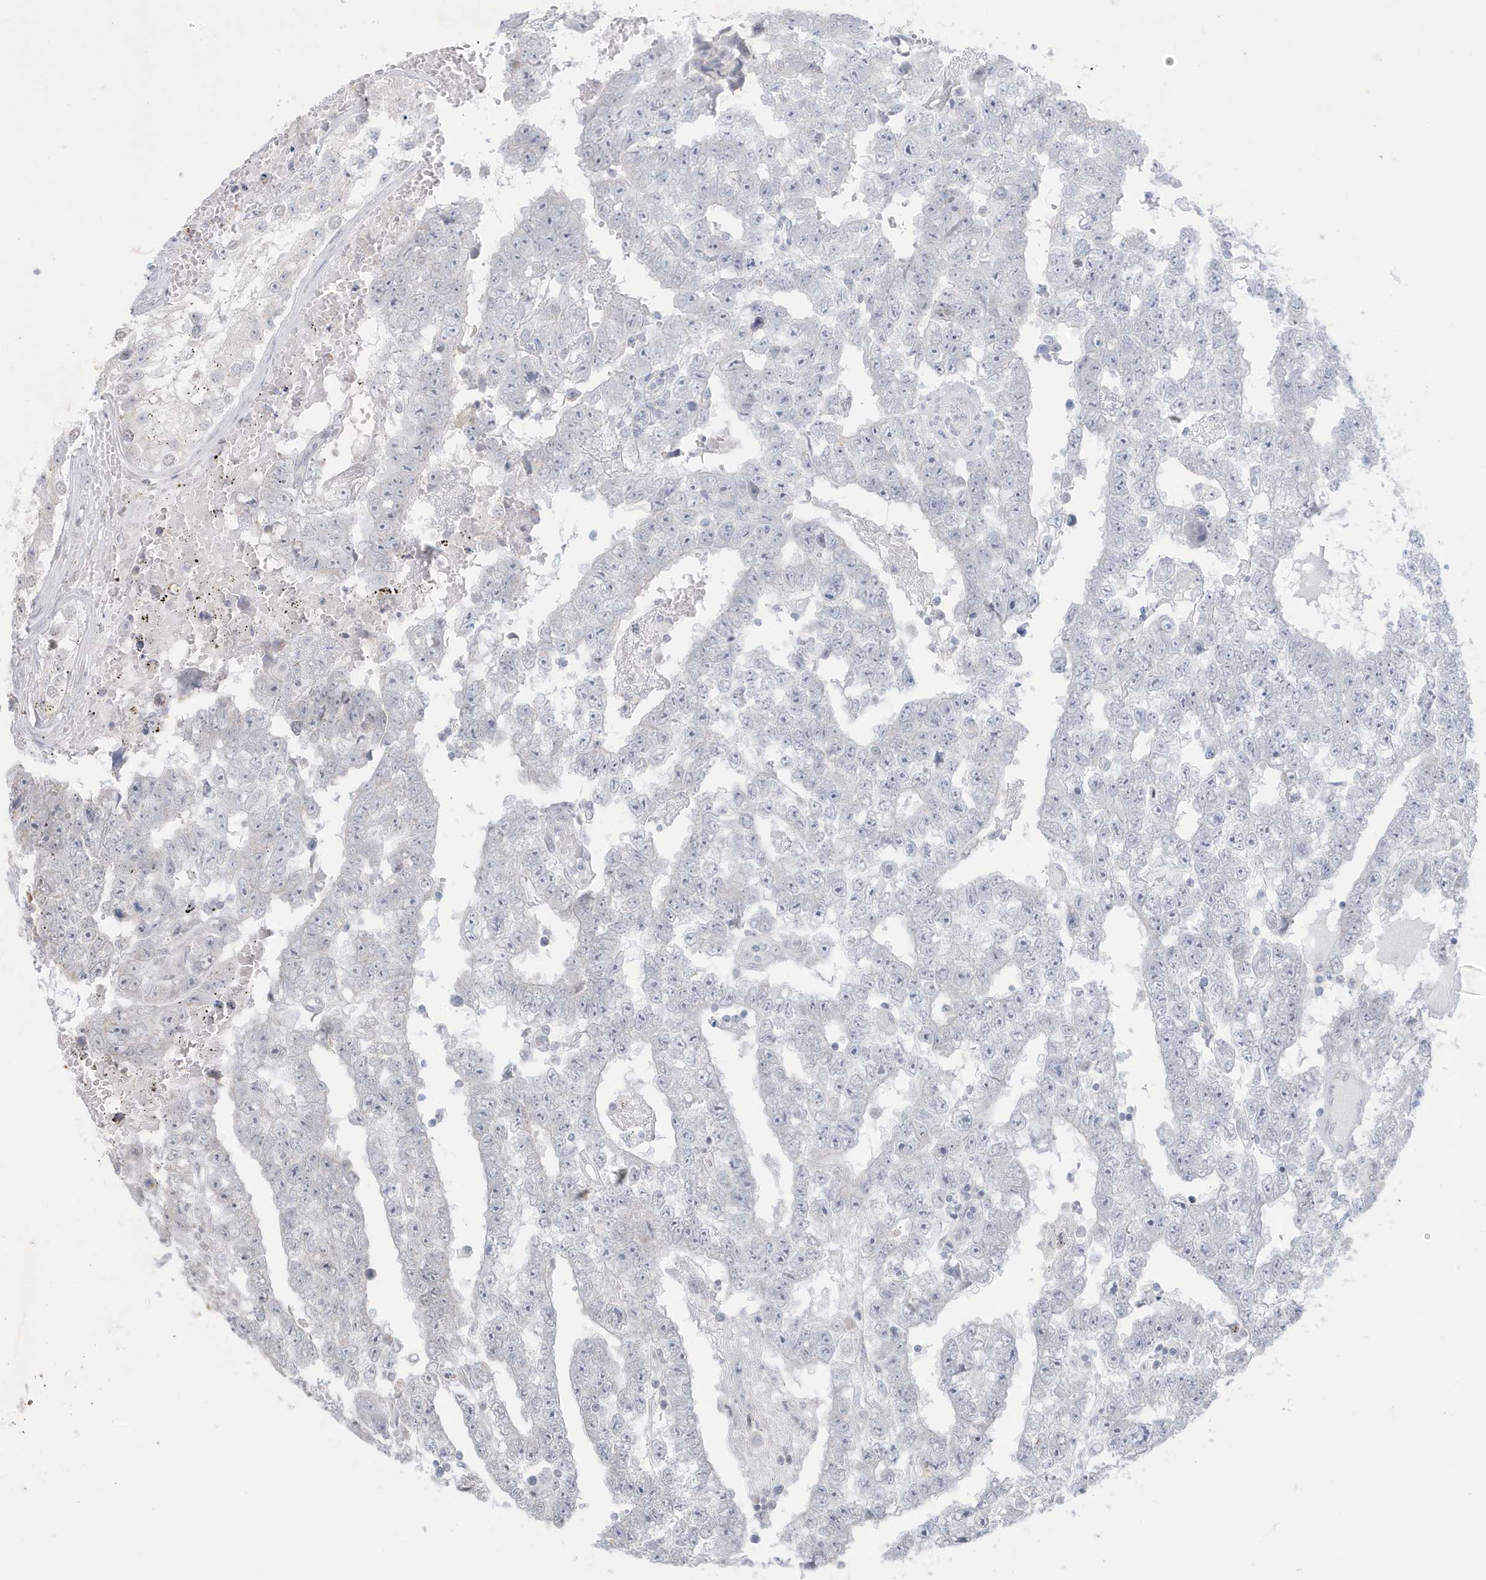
{"staining": {"intensity": "negative", "quantity": "none", "location": "none"}, "tissue": "testis cancer", "cell_type": "Tumor cells", "image_type": "cancer", "snomed": [{"axis": "morphology", "description": "Carcinoma, Embryonal, NOS"}, {"axis": "topography", "description": "Testis"}], "caption": "Immunohistochemical staining of human testis cancer shows no significant positivity in tumor cells. (DAB (3,3'-diaminobenzidine) IHC with hematoxylin counter stain).", "gene": "FNDC1", "patient": {"sex": "male", "age": 25}}